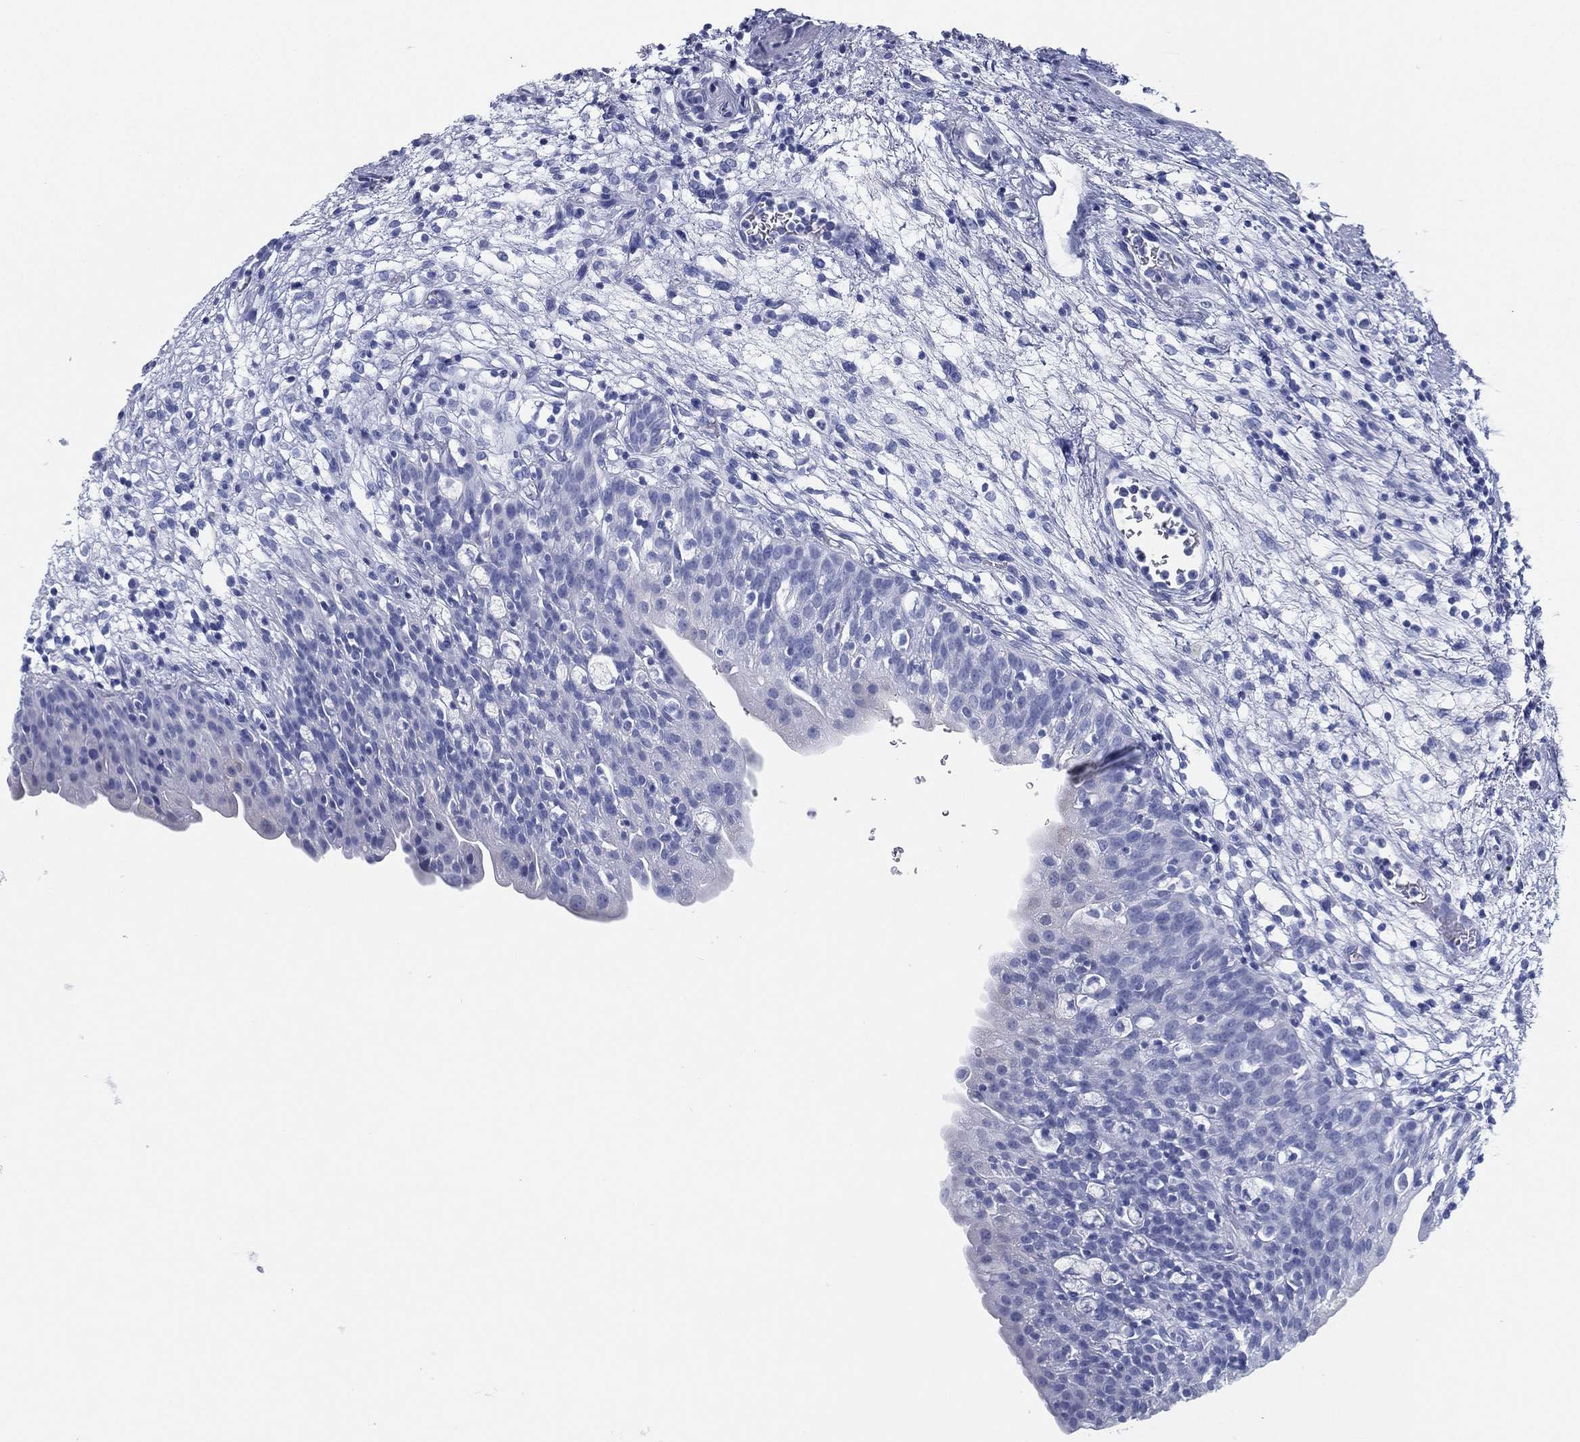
{"staining": {"intensity": "negative", "quantity": "none", "location": "none"}, "tissue": "urinary bladder", "cell_type": "Urothelial cells", "image_type": "normal", "snomed": [{"axis": "morphology", "description": "Normal tissue, NOS"}, {"axis": "topography", "description": "Urinary bladder"}], "caption": "The histopathology image reveals no staining of urothelial cells in normal urinary bladder.", "gene": "TMEM252", "patient": {"sex": "male", "age": 76}}